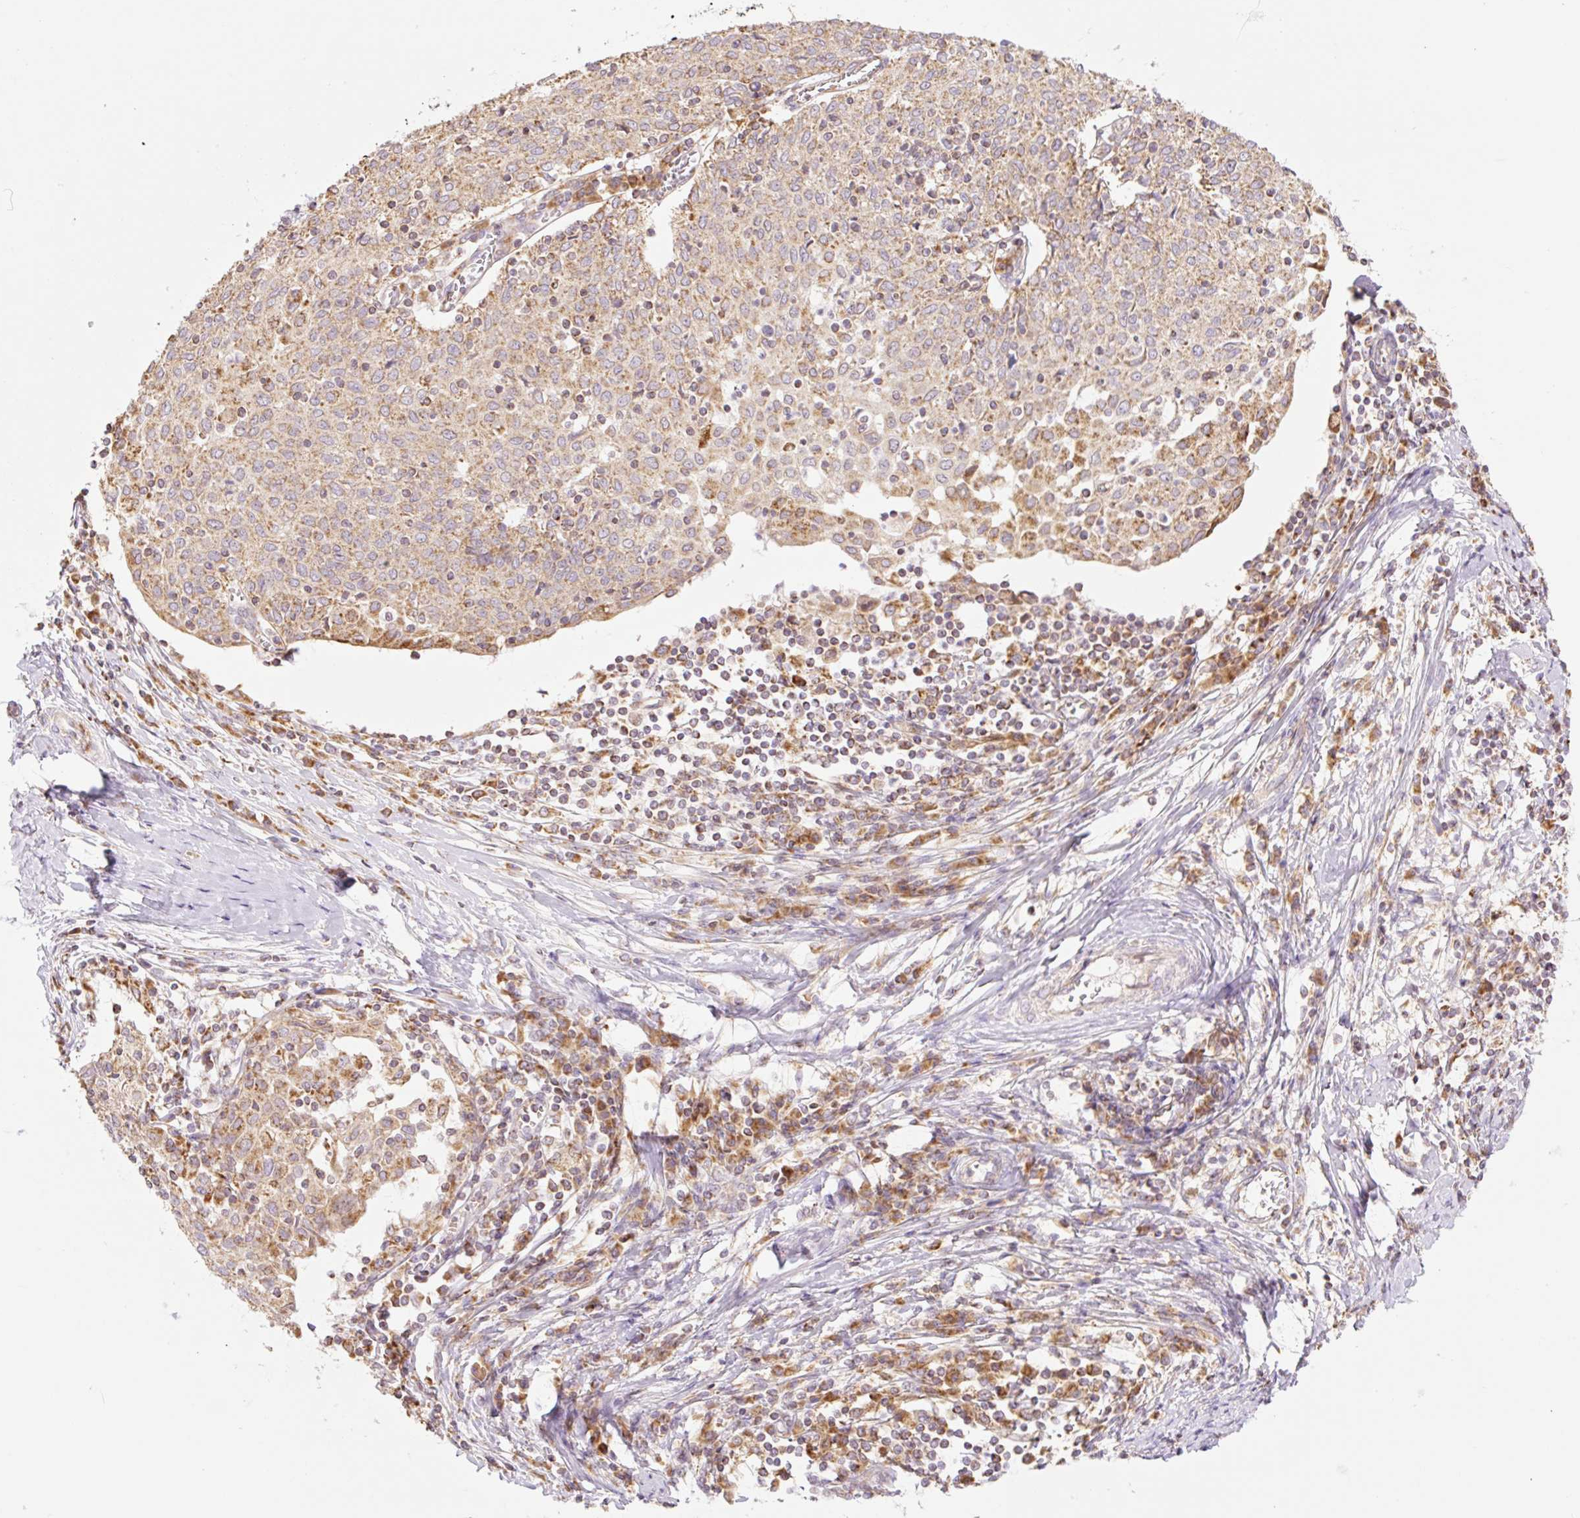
{"staining": {"intensity": "weak", "quantity": ">75%", "location": "cytoplasmic/membranous"}, "tissue": "cervical cancer", "cell_type": "Tumor cells", "image_type": "cancer", "snomed": [{"axis": "morphology", "description": "Squamous cell carcinoma, NOS"}, {"axis": "topography", "description": "Cervix"}], "caption": "This is a photomicrograph of immunohistochemistry staining of cervical cancer (squamous cell carcinoma), which shows weak staining in the cytoplasmic/membranous of tumor cells.", "gene": "GOSR2", "patient": {"sex": "female", "age": 52}}